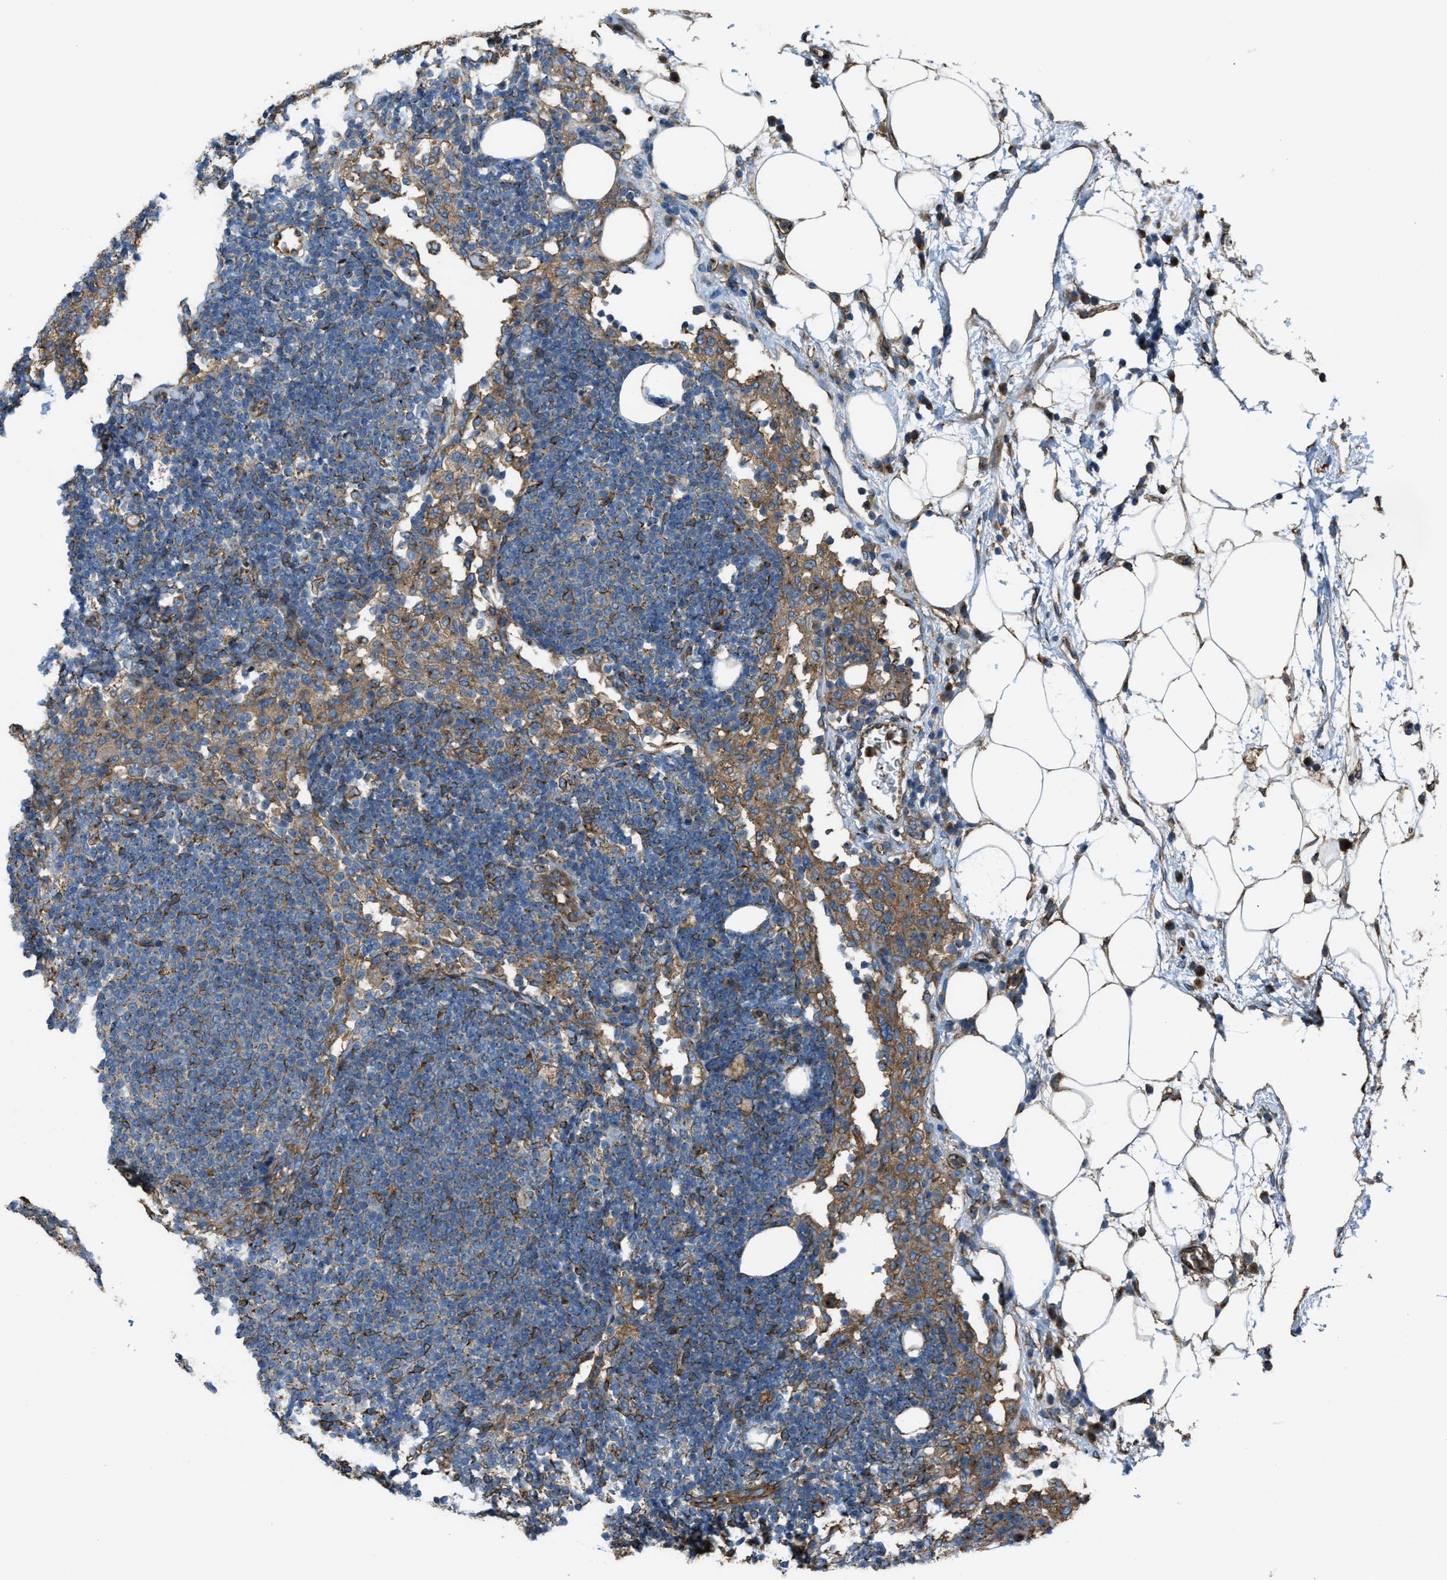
{"staining": {"intensity": "moderate", "quantity": "25%-75%", "location": "cytoplasmic/membranous"}, "tissue": "lymph node", "cell_type": "Germinal center cells", "image_type": "normal", "snomed": [{"axis": "morphology", "description": "Normal tissue, NOS"}, {"axis": "morphology", "description": "Carcinoid, malignant, NOS"}, {"axis": "topography", "description": "Lymph node"}], "caption": "Immunohistochemical staining of normal lymph node exhibits moderate cytoplasmic/membranous protein staining in approximately 25%-75% of germinal center cells. Nuclei are stained in blue.", "gene": "TRPC1", "patient": {"sex": "male", "age": 47}}